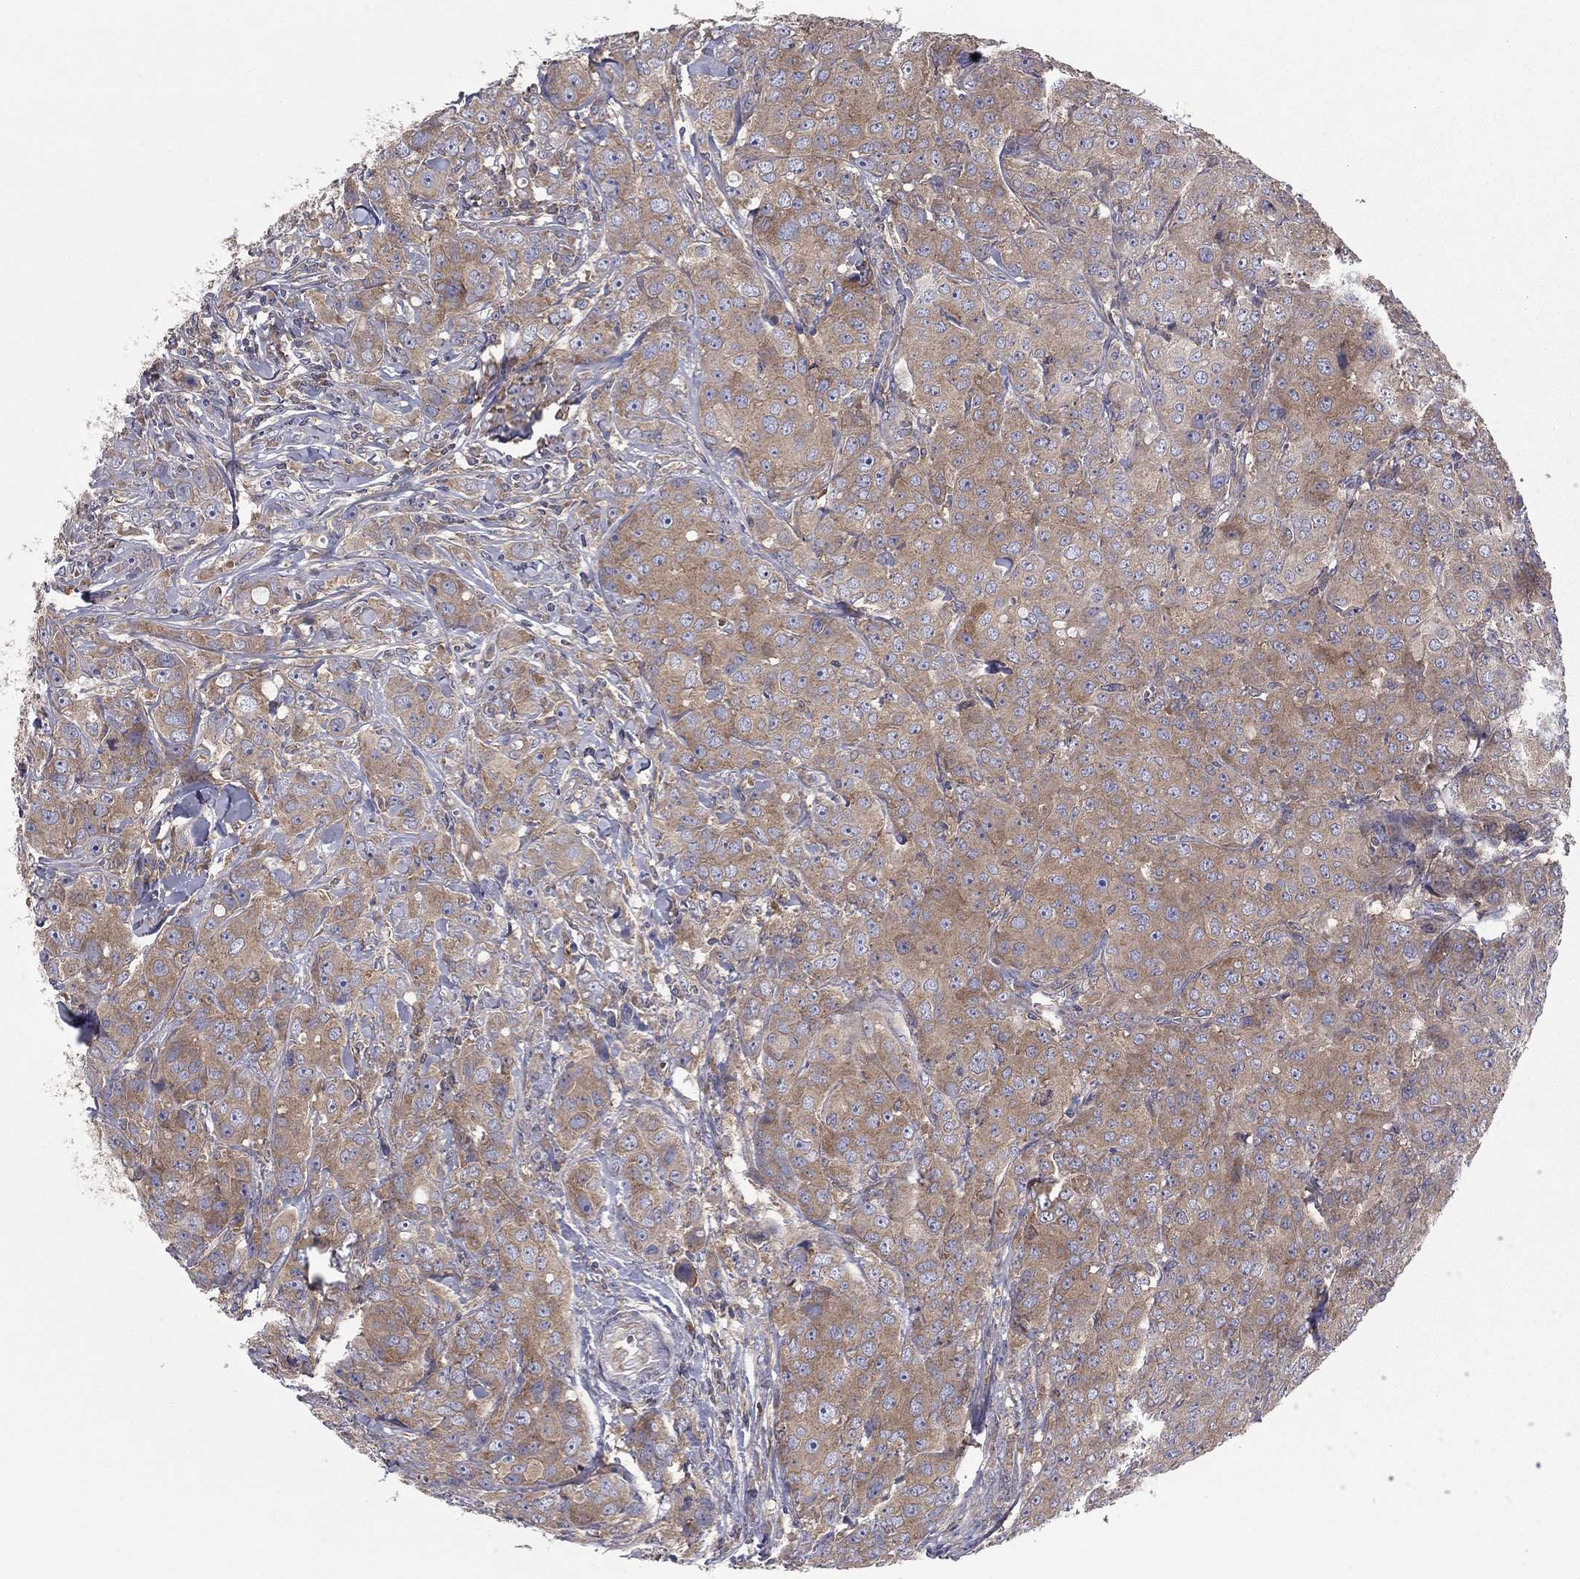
{"staining": {"intensity": "weak", "quantity": ">75%", "location": "cytoplasmic/membranous"}, "tissue": "breast cancer", "cell_type": "Tumor cells", "image_type": "cancer", "snomed": [{"axis": "morphology", "description": "Duct carcinoma"}, {"axis": "topography", "description": "Breast"}], "caption": "Immunohistochemistry (IHC) histopathology image of human breast cancer stained for a protein (brown), which displays low levels of weak cytoplasmic/membranous positivity in about >75% of tumor cells.", "gene": "RNF123", "patient": {"sex": "female", "age": 43}}